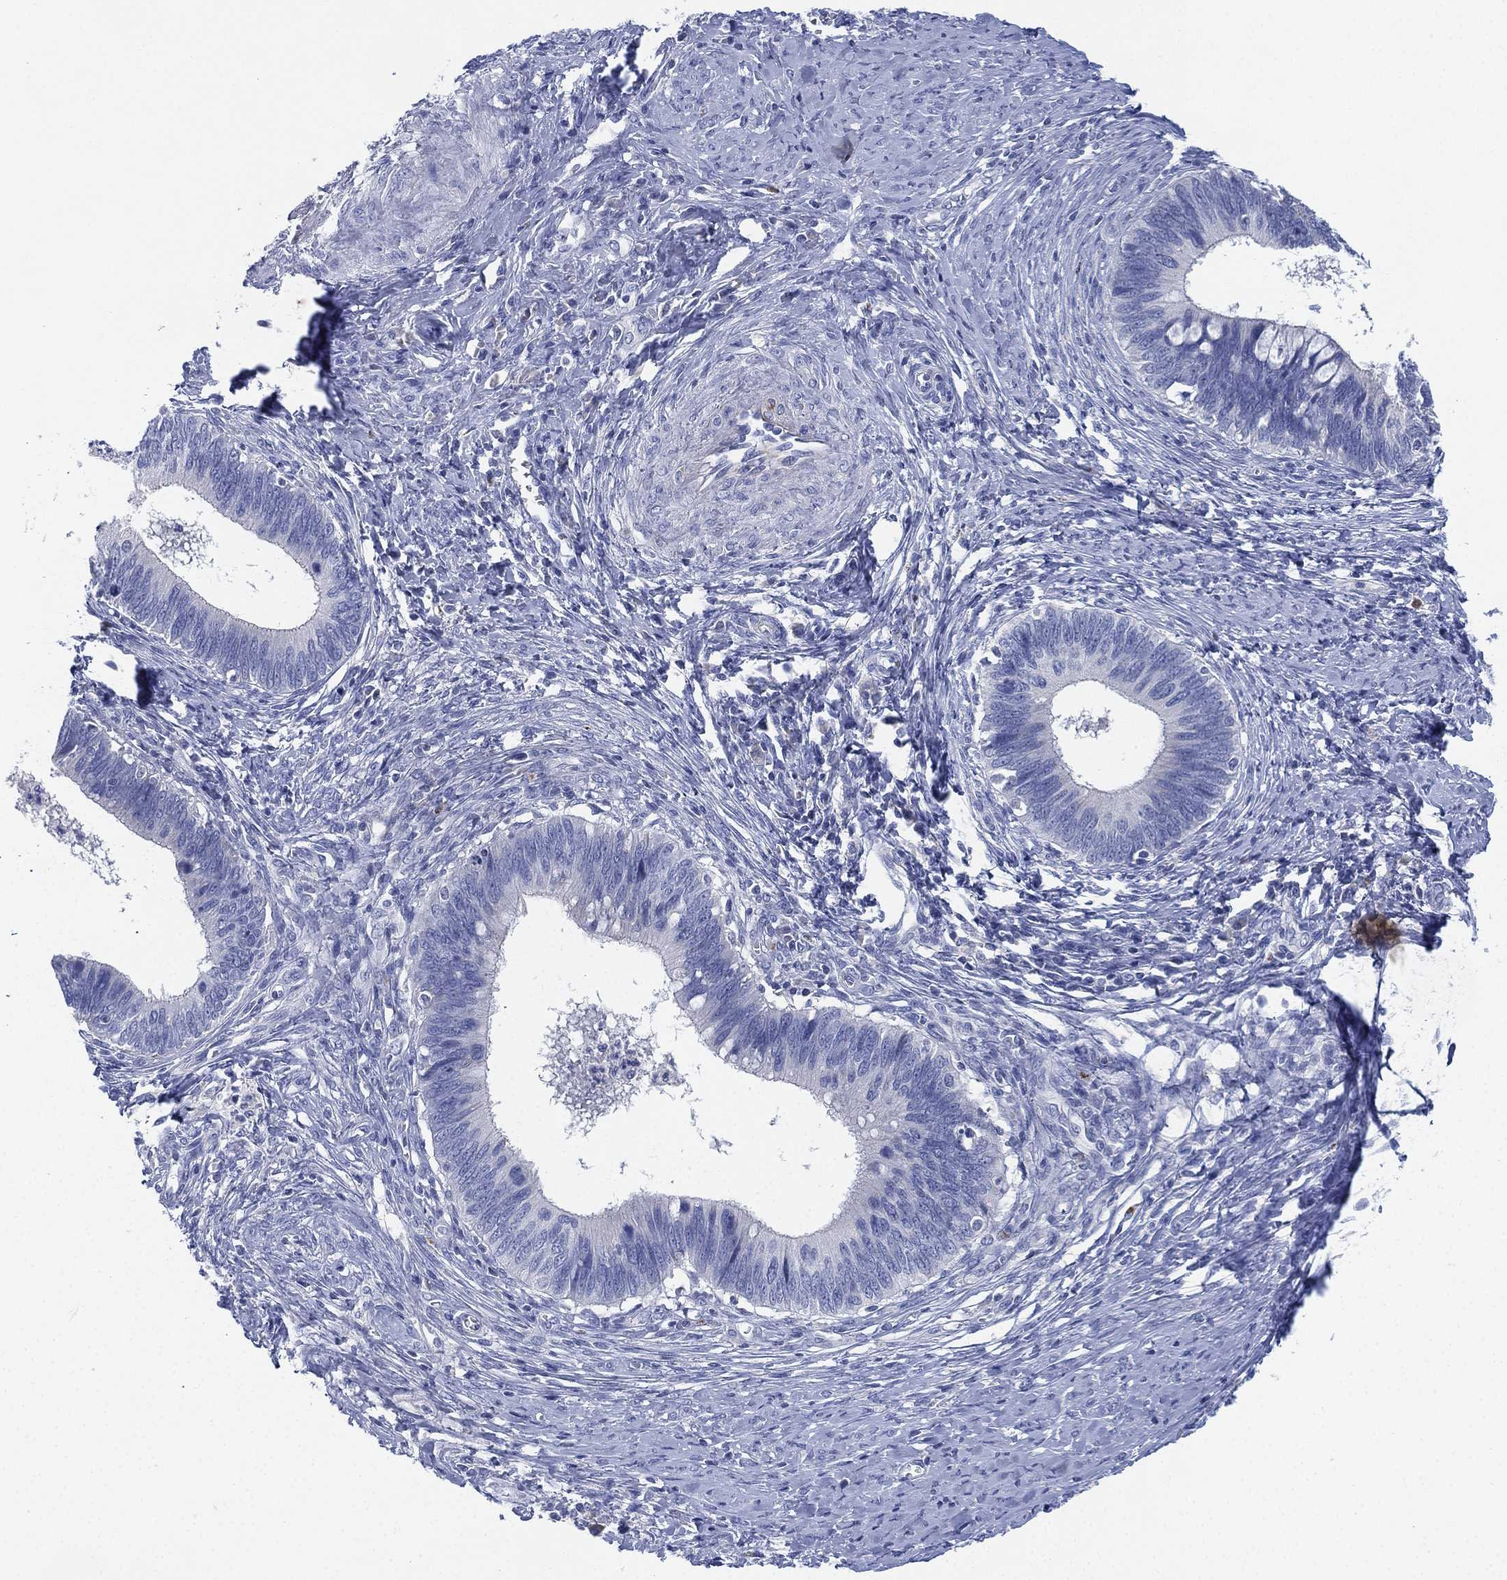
{"staining": {"intensity": "negative", "quantity": "none", "location": "none"}, "tissue": "cervical cancer", "cell_type": "Tumor cells", "image_type": "cancer", "snomed": [{"axis": "morphology", "description": "Adenocarcinoma, NOS"}, {"axis": "topography", "description": "Cervix"}], "caption": "IHC image of neoplastic tissue: human cervical cancer stained with DAB (3,3'-diaminobenzidine) reveals no significant protein staining in tumor cells. Brightfield microscopy of IHC stained with DAB (brown) and hematoxylin (blue), captured at high magnification.", "gene": "ADAD2", "patient": {"sex": "female", "age": 42}}